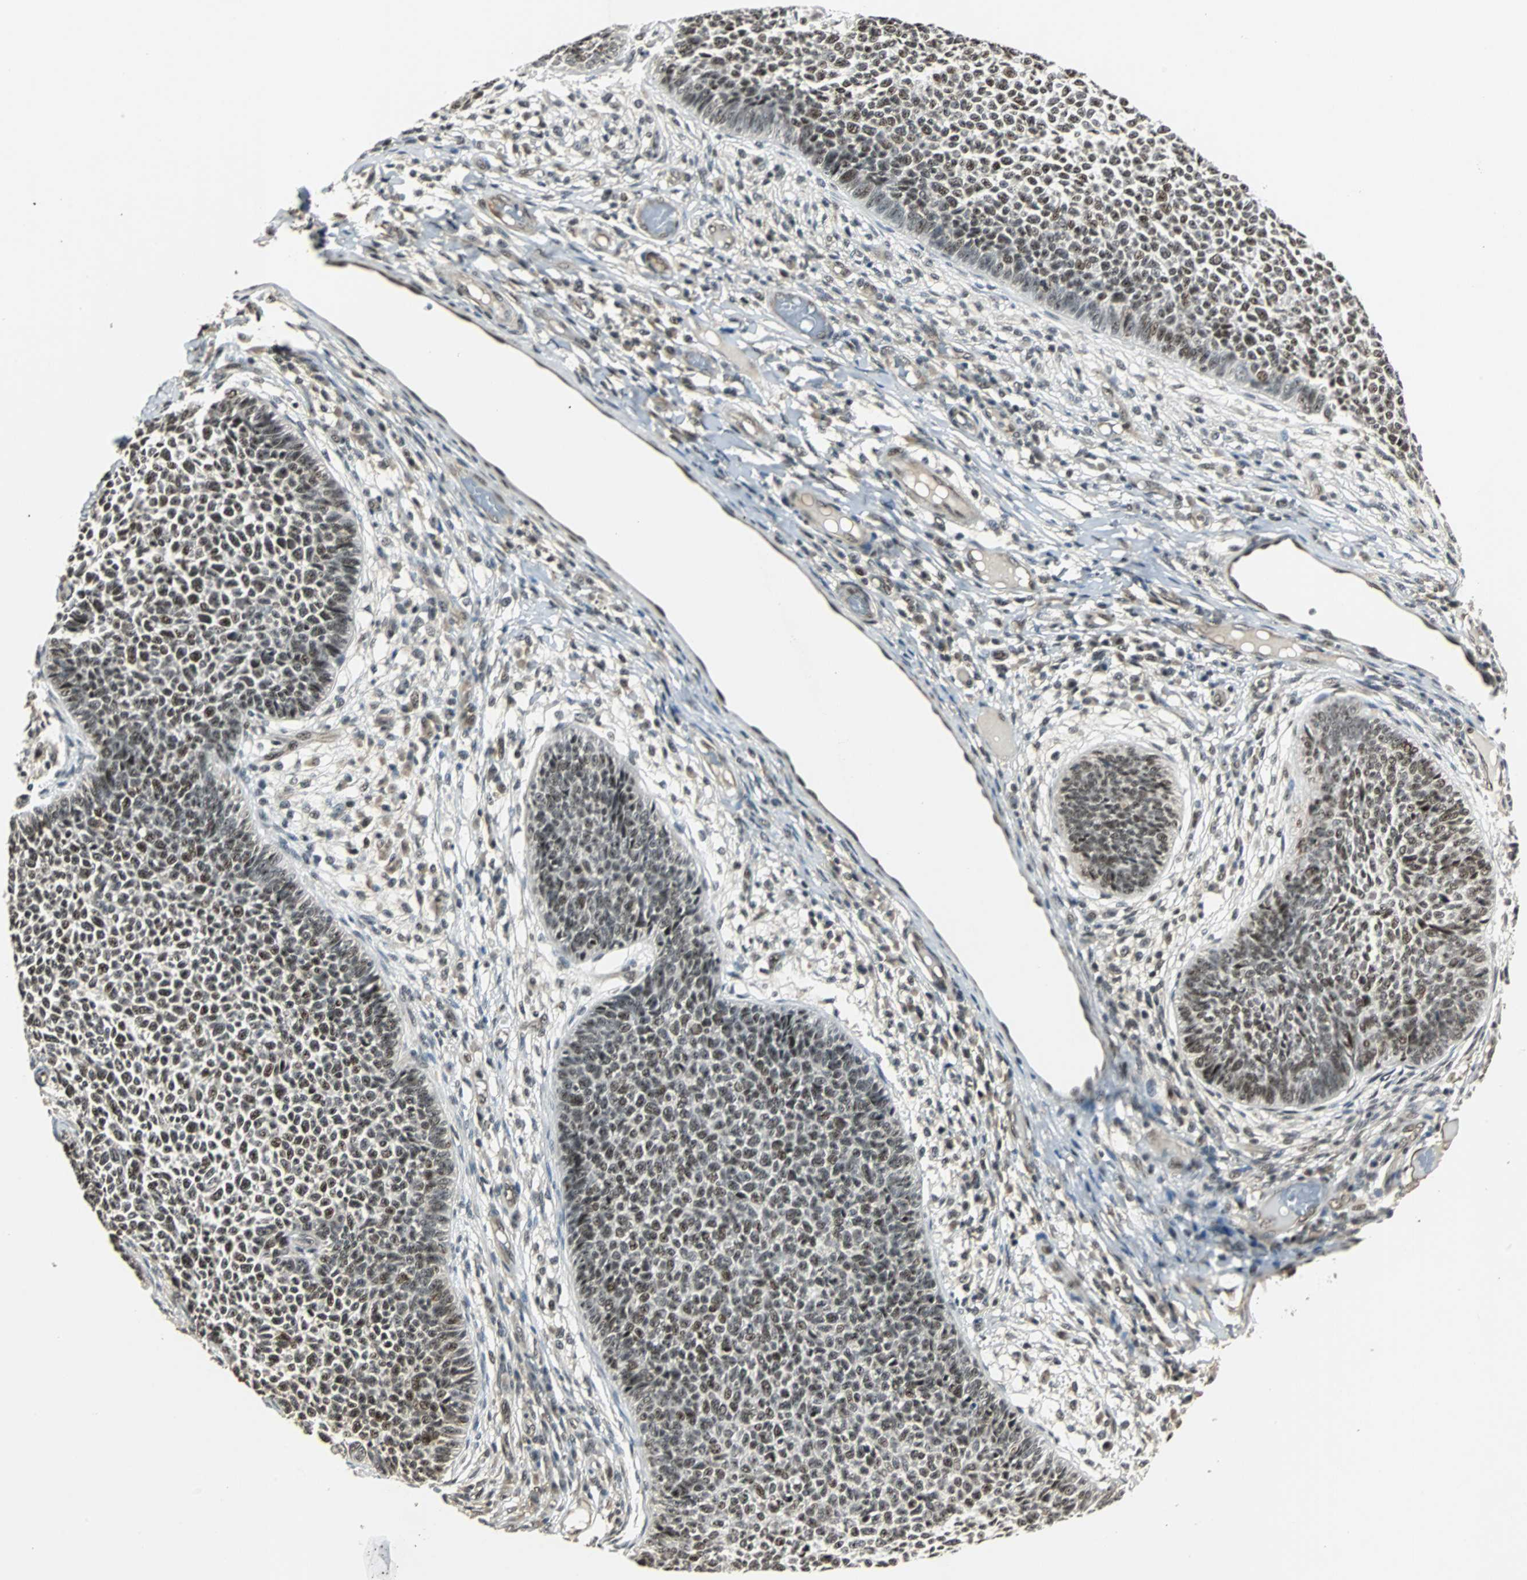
{"staining": {"intensity": "strong", "quantity": ">75%", "location": "nuclear"}, "tissue": "skin cancer", "cell_type": "Tumor cells", "image_type": "cancer", "snomed": [{"axis": "morphology", "description": "Basal cell carcinoma"}, {"axis": "topography", "description": "Skin"}], "caption": "Immunohistochemistry (IHC) histopathology image of neoplastic tissue: skin basal cell carcinoma stained using immunohistochemistry exhibits high levels of strong protein expression localized specifically in the nuclear of tumor cells, appearing as a nuclear brown color.", "gene": "MED4", "patient": {"sex": "female", "age": 84}}